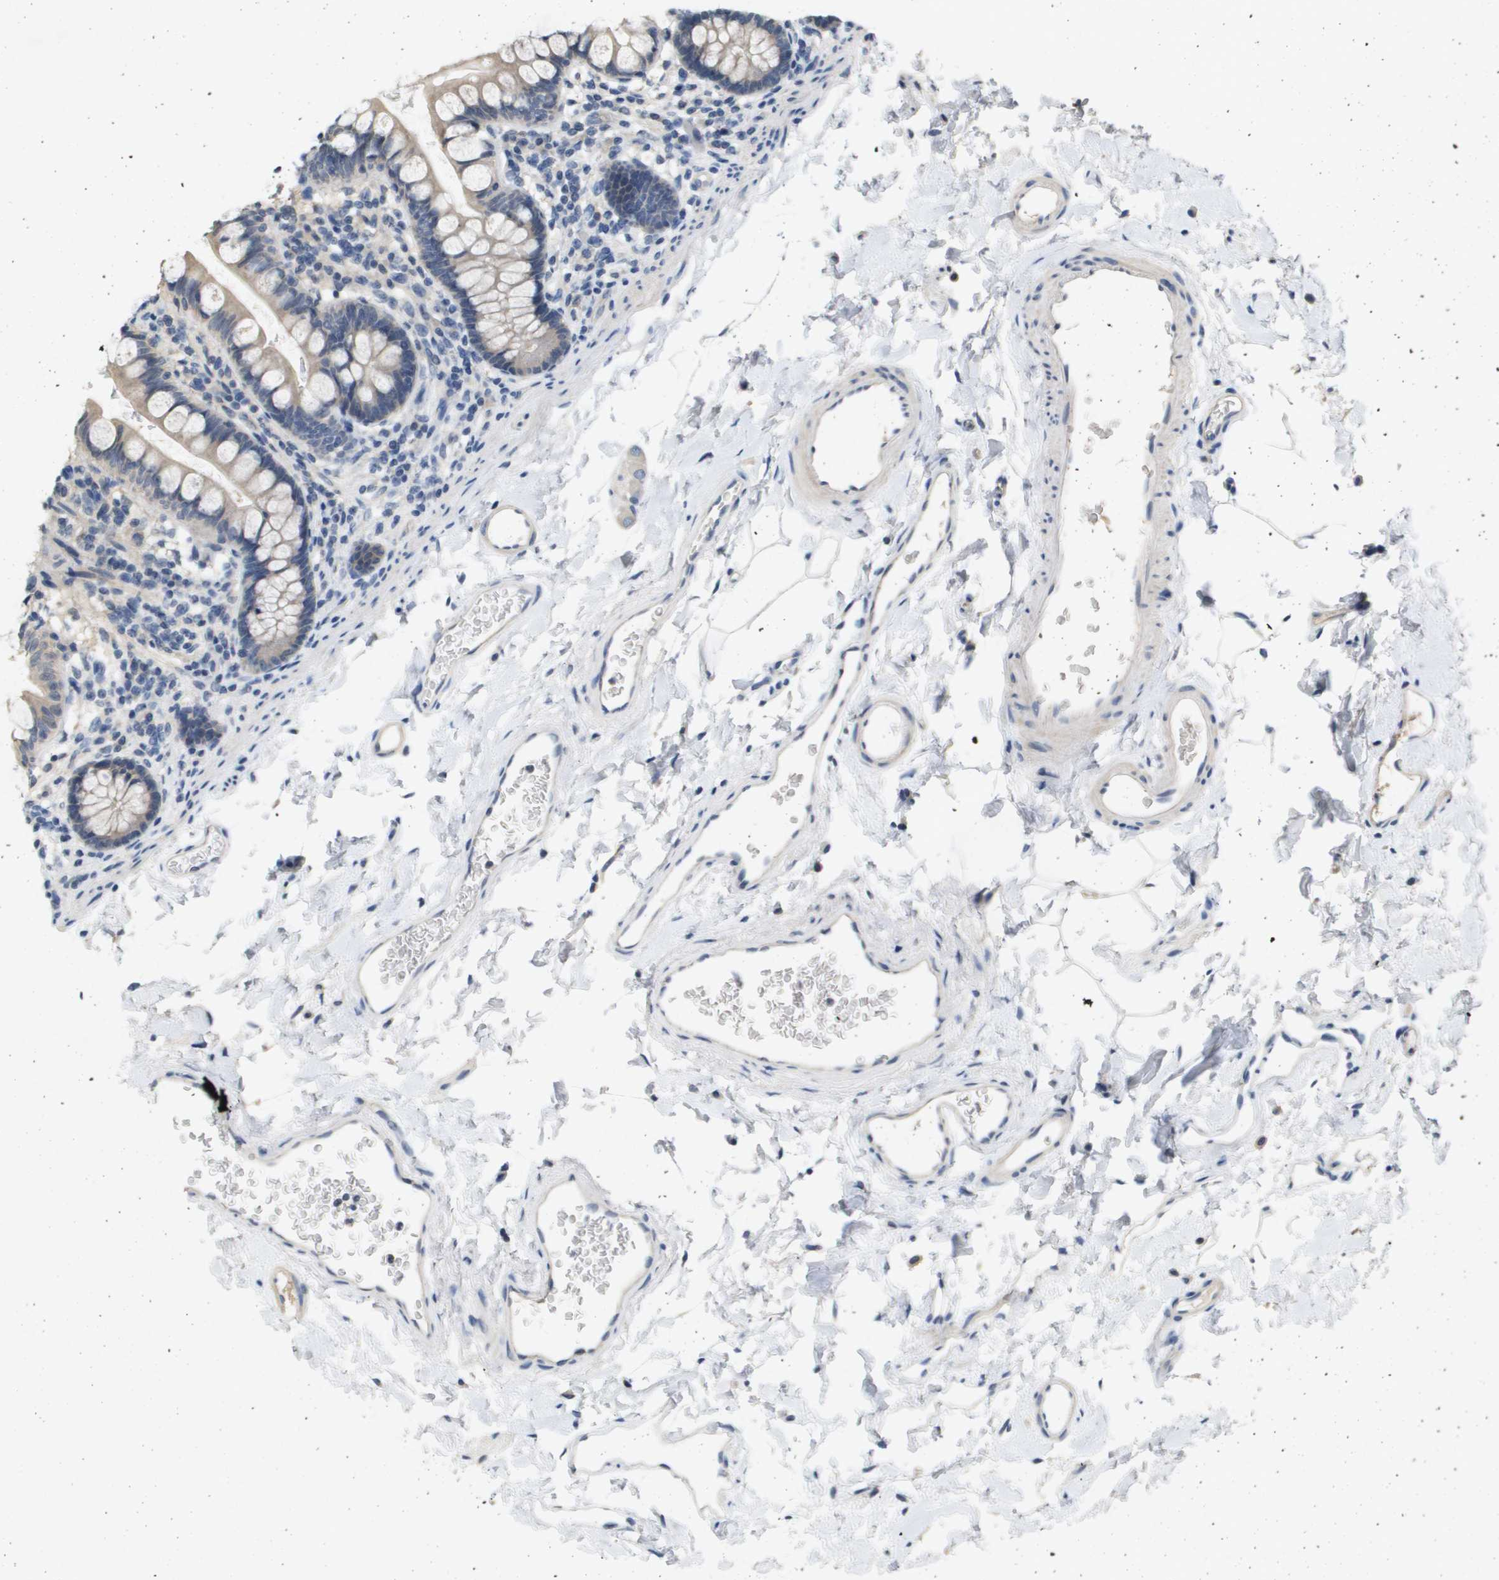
{"staining": {"intensity": "weak", "quantity": "<25%", "location": "cytoplasmic/membranous"}, "tissue": "small intestine", "cell_type": "Glandular cells", "image_type": "normal", "snomed": [{"axis": "morphology", "description": "Normal tissue, NOS"}, {"axis": "topography", "description": "Small intestine"}], "caption": "Immunohistochemistry (IHC) photomicrograph of benign small intestine: human small intestine stained with DAB reveals no significant protein staining in glandular cells.", "gene": "CAPN11", "patient": {"sex": "female", "age": 58}}